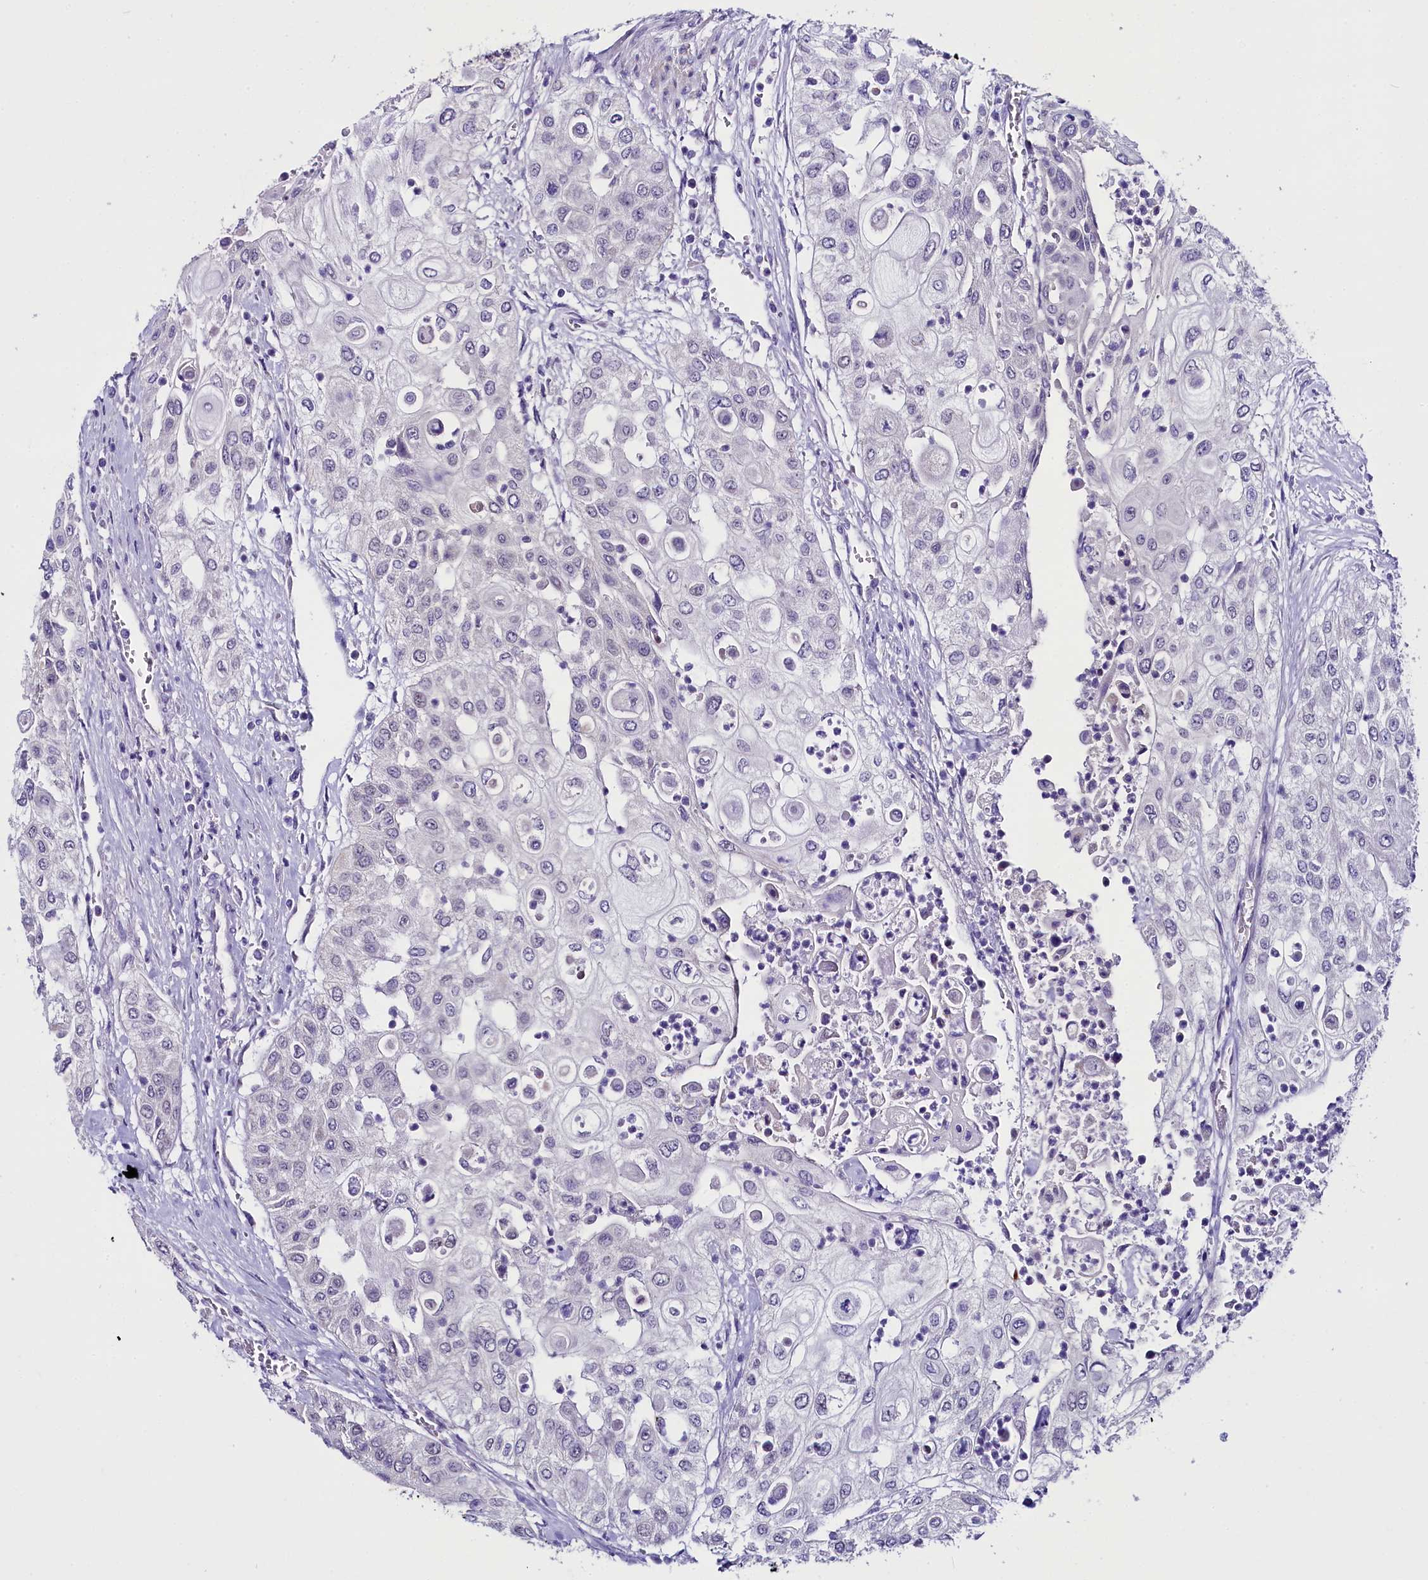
{"staining": {"intensity": "negative", "quantity": "none", "location": "none"}, "tissue": "urothelial cancer", "cell_type": "Tumor cells", "image_type": "cancer", "snomed": [{"axis": "morphology", "description": "Urothelial carcinoma, High grade"}, {"axis": "topography", "description": "Urinary bladder"}], "caption": "Tumor cells show no significant protein expression in high-grade urothelial carcinoma.", "gene": "OSGEP", "patient": {"sex": "female", "age": 79}}